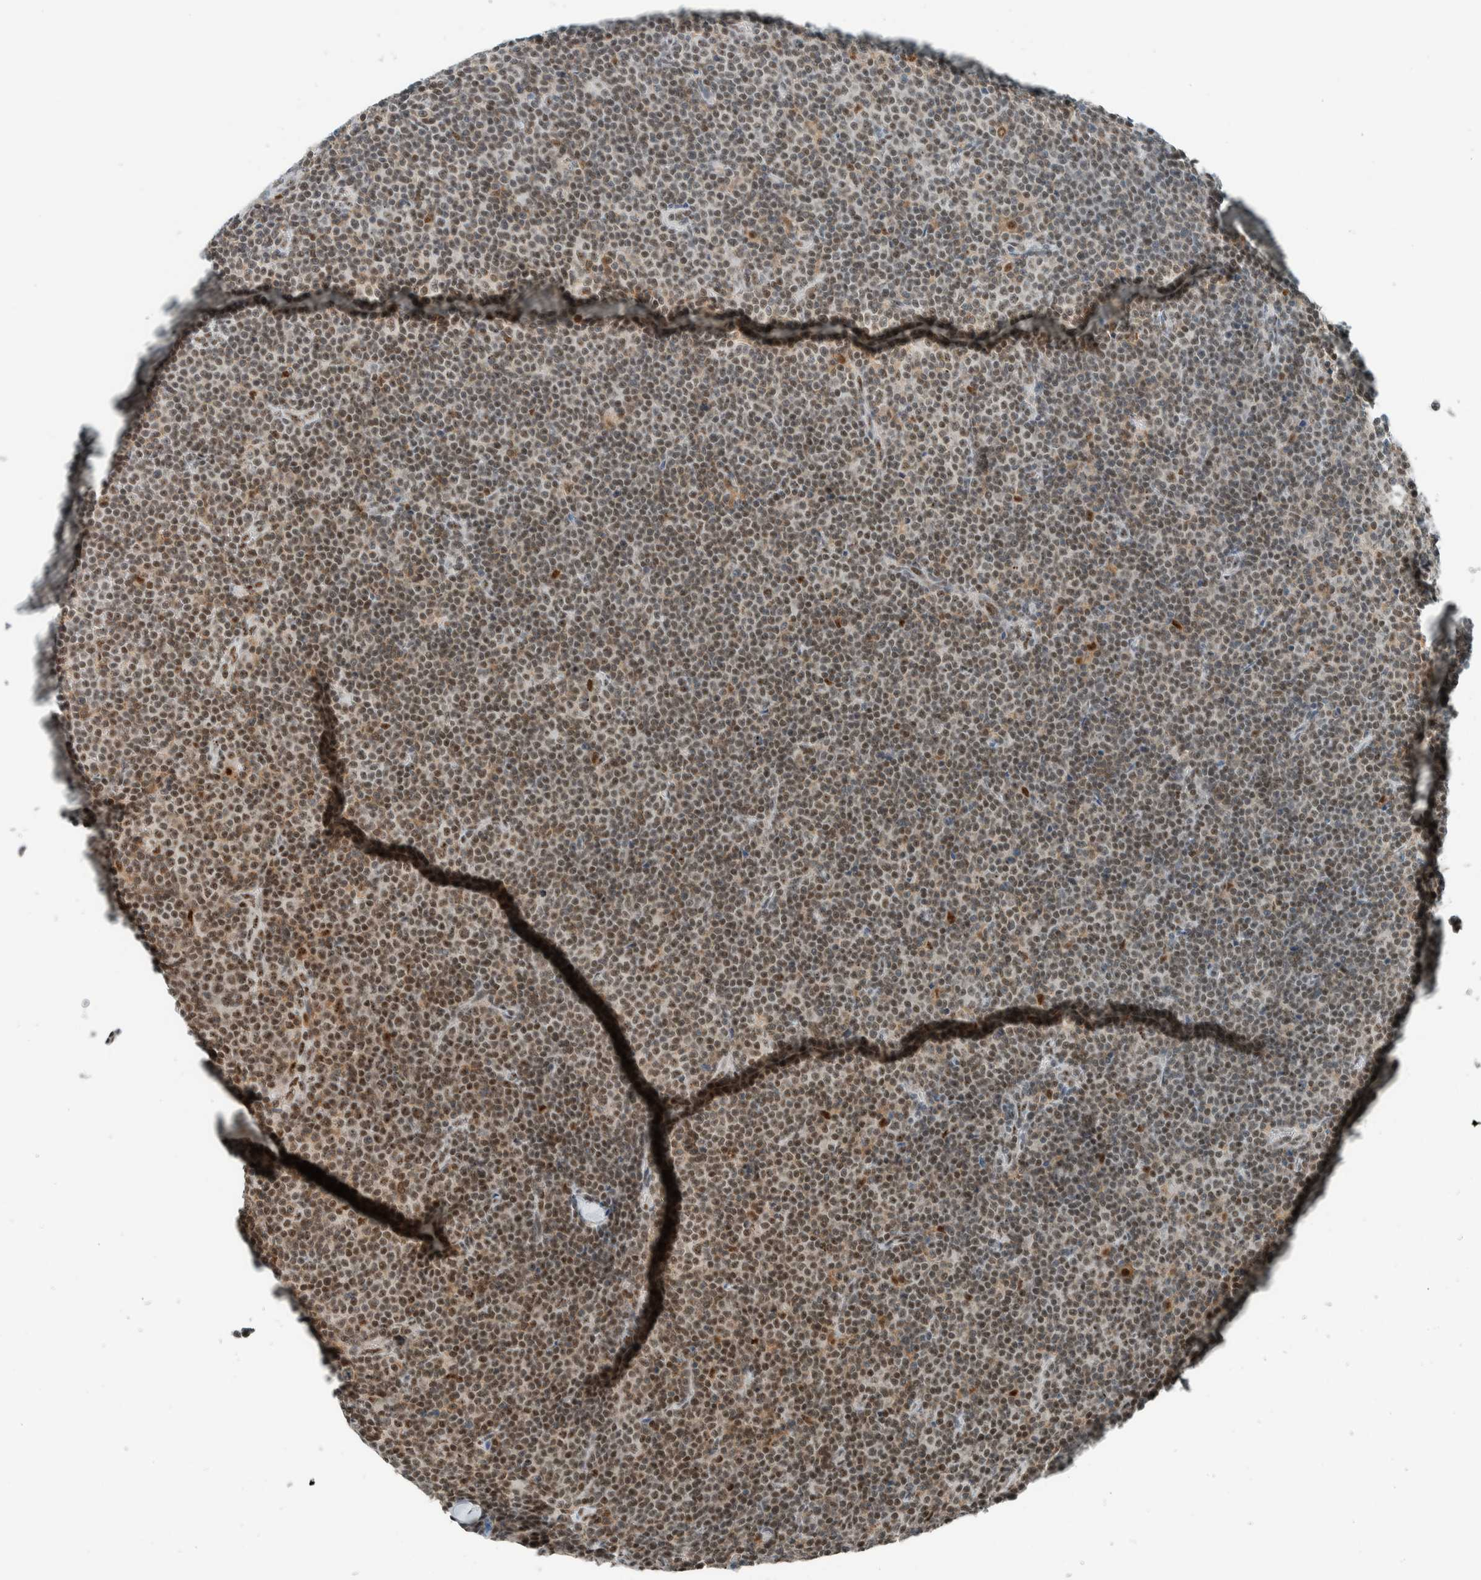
{"staining": {"intensity": "weak", "quantity": ">75%", "location": "cytoplasmic/membranous,nuclear"}, "tissue": "lymphoma", "cell_type": "Tumor cells", "image_type": "cancer", "snomed": [{"axis": "morphology", "description": "Malignant lymphoma, non-Hodgkin's type, Low grade"}, {"axis": "topography", "description": "Lymph node"}], "caption": "IHC micrograph of neoplastic tissue: human lymphoma stained using immunohistochemistry (IHC) reveals low levels of weak protein expression localized specifically in the cytoplasmic/membranous and nuclear of tumor cells, appearing as a cytoplasmic/membranous and nuclear brown color.", "gene": "CYSRT1", "patient": {"sex": "female", "age": 67}}